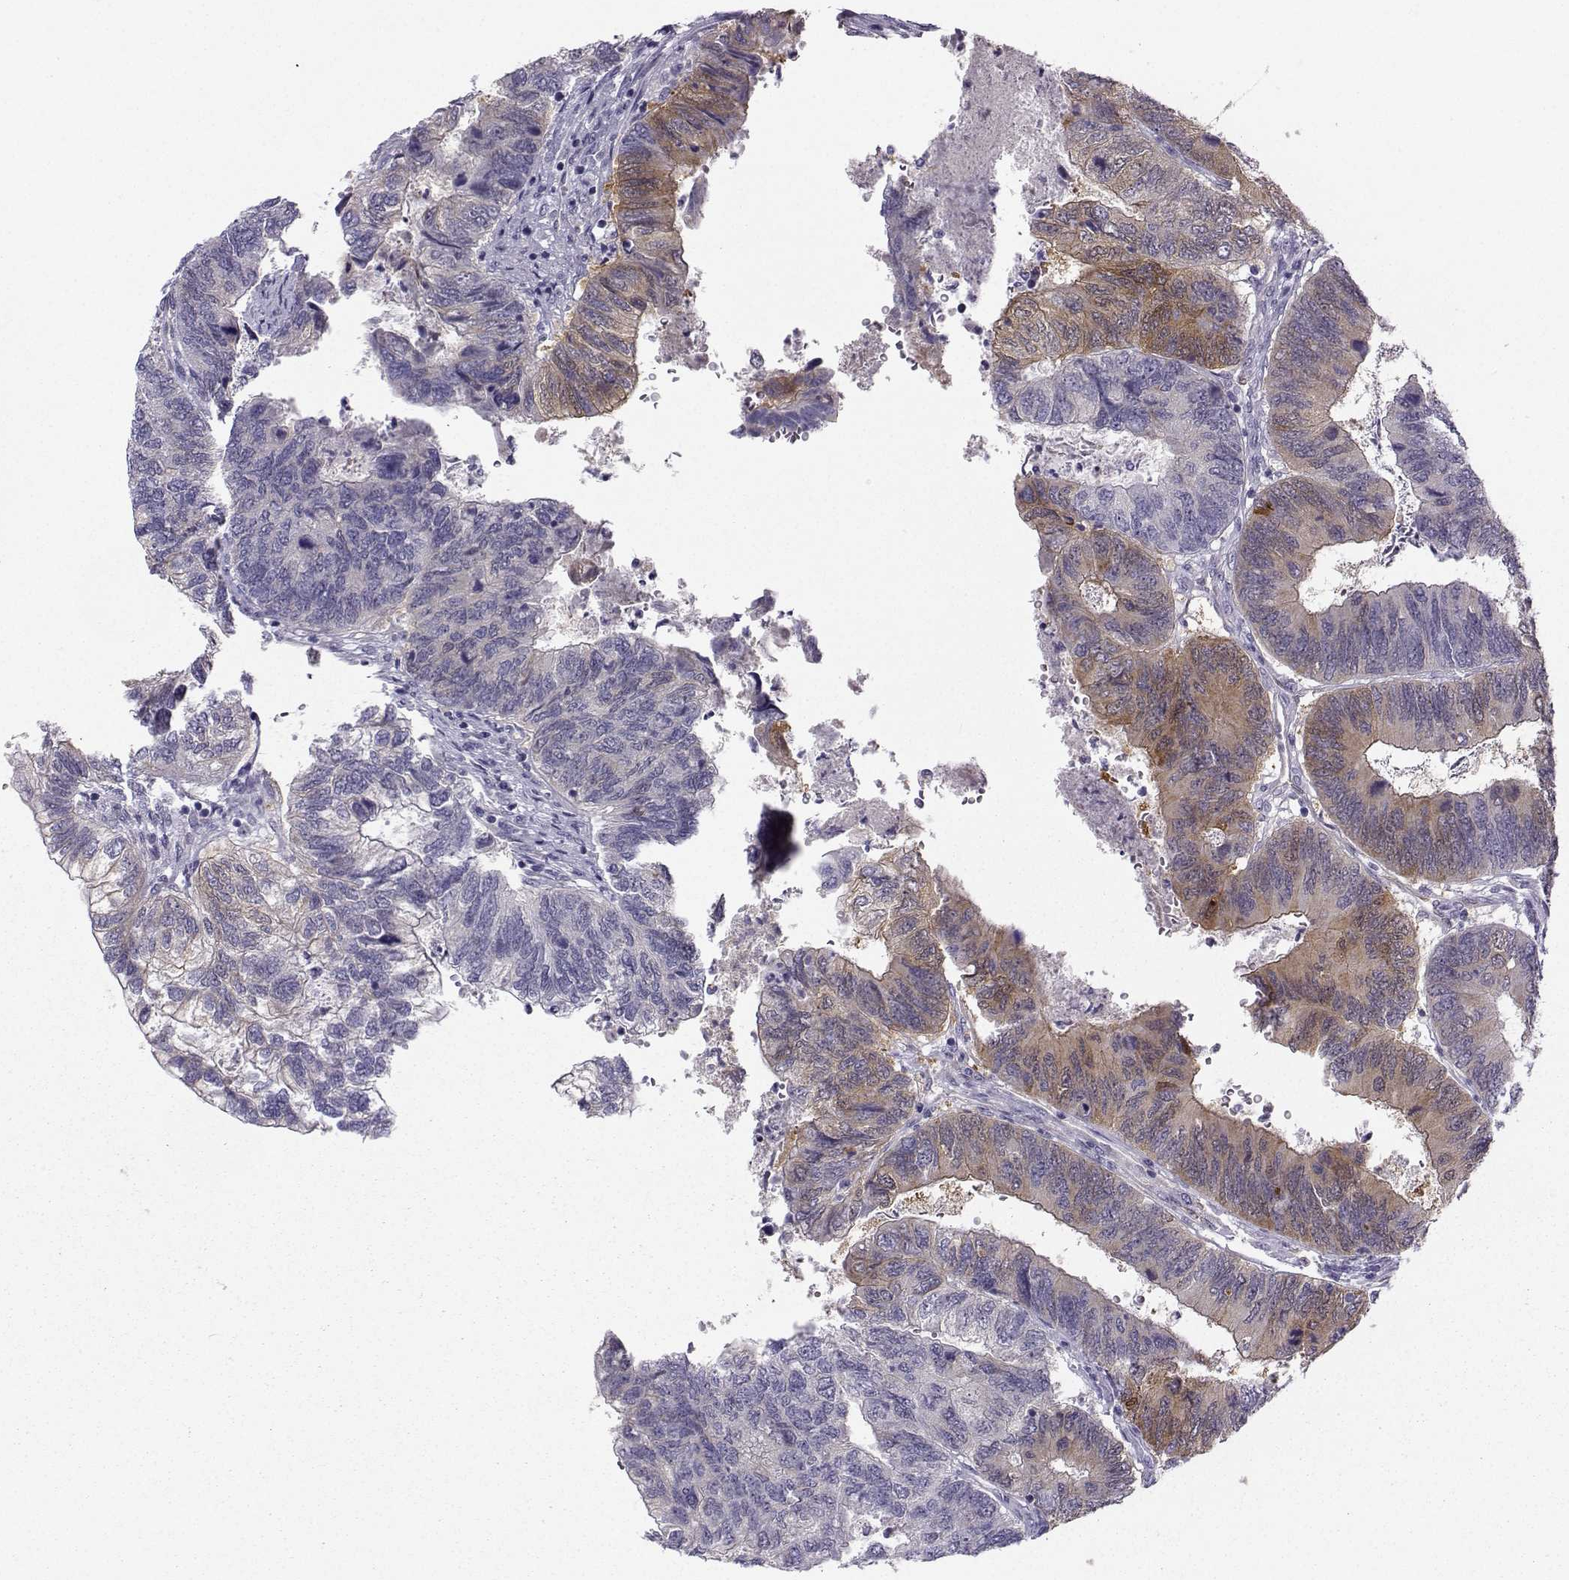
{"staining": {"intensity": "moderate", "quantity": "<25%", "location": "cytoplasmic/membranous"}, "tissue": "colorectal cancer", "cell_type": "Tumor cells", "image_type": "cancer", "snomed": [{"axis": "morphology", "description": "Adenocarcinoma, NOS"}, {"axis": "topography", "description": "Colon"}], "caption": "Immunohistochemistry of human colorectal cancer (adenocarcinoma) exhibits low levels of moderate cytoplasmic/membranous expression in about <25% of tumor cells.", "gene": "NQO1", "patient": {"sex": "female", "age": 67}}